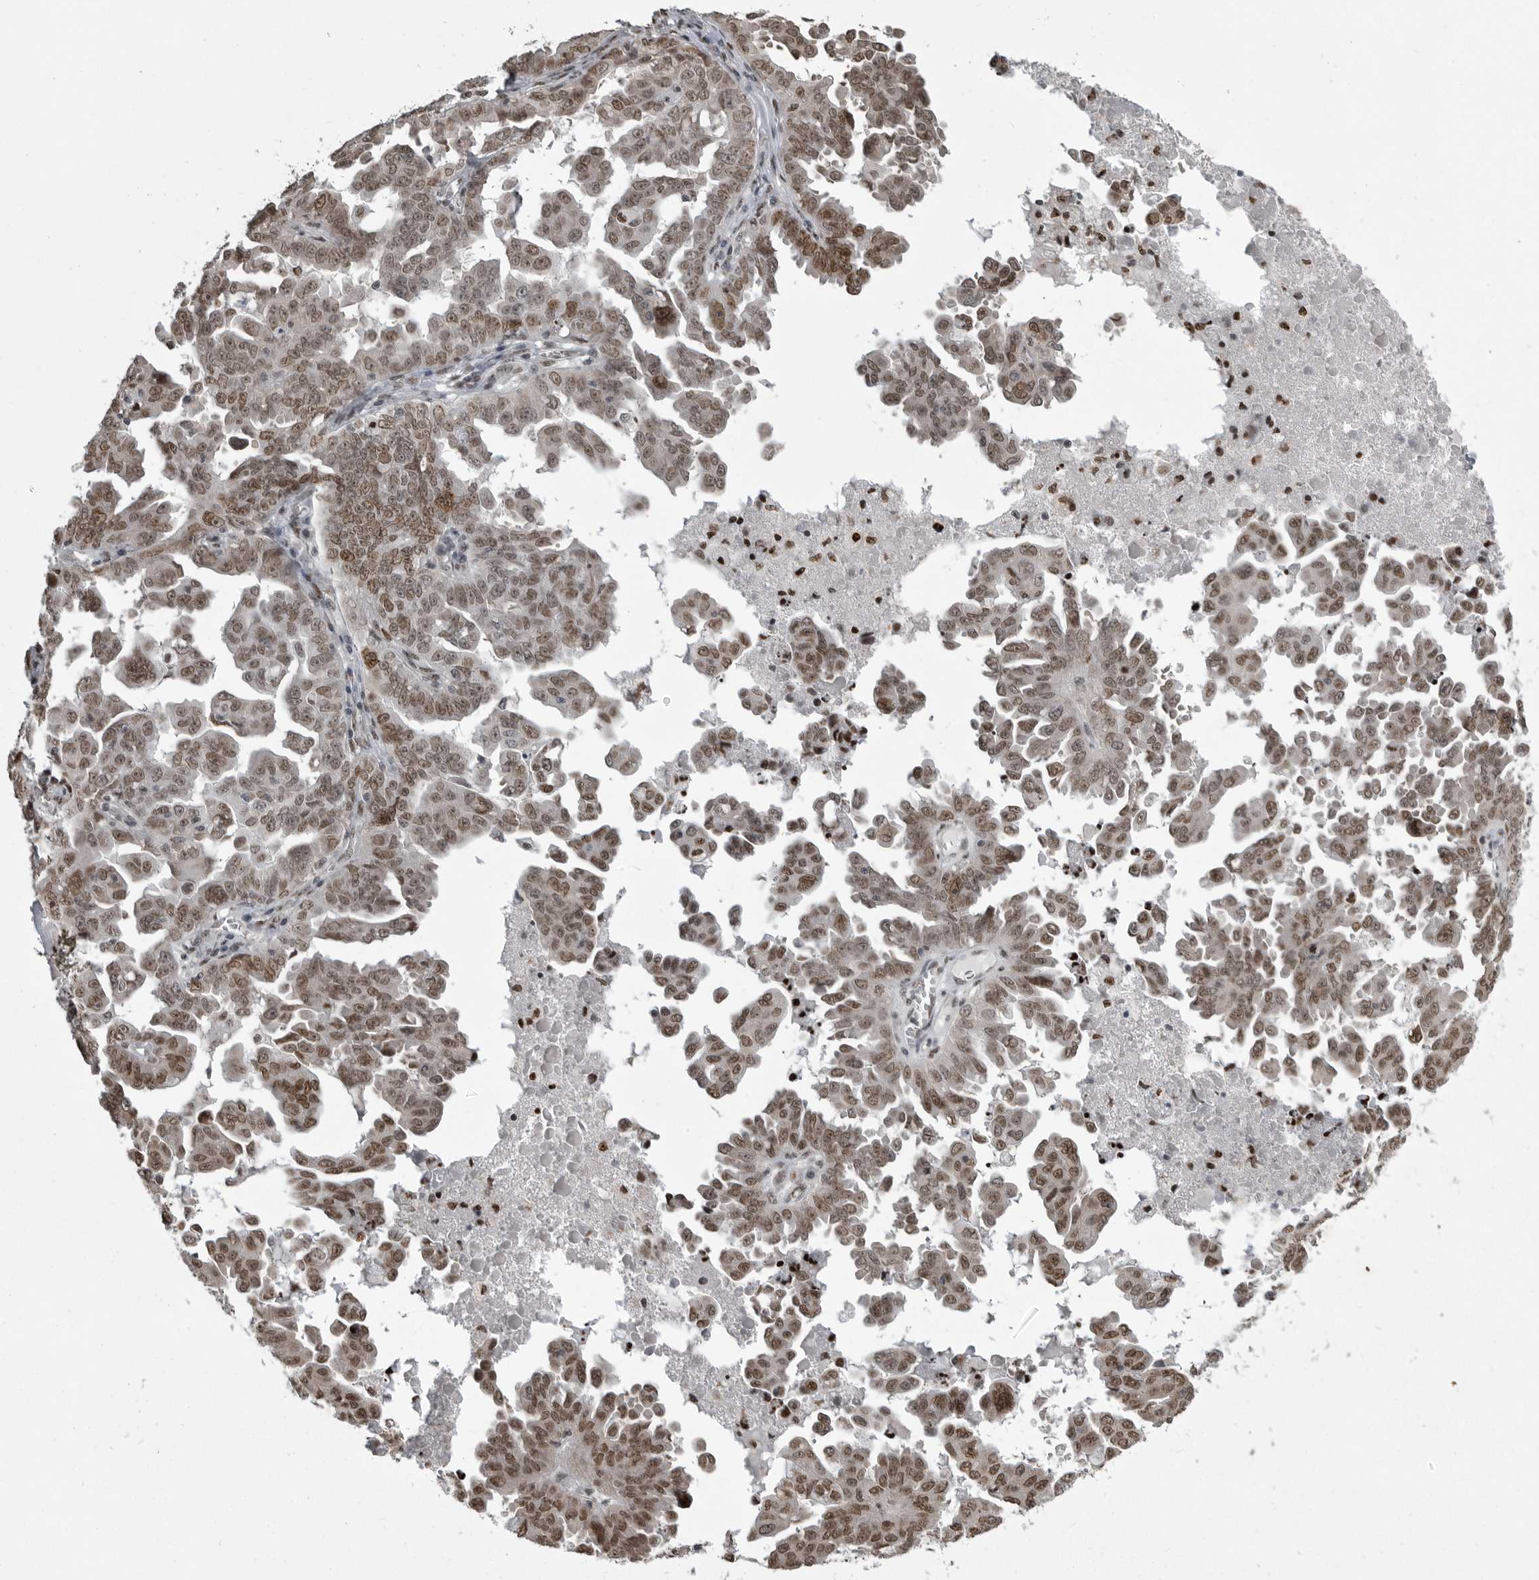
{"staining": {"intensity": "moderate", "quantity": ">75%", "location": "nuclear"}, "tissue": "ovarian cancer", "cell_type": "Tumor cells", "image_type": "cancer", "snomed": [{"axis": "morphology", "description": "Carcinoma, endometroid"}, {"axis": "topography", "description": "Ovary"}], "caption": "Moderate nuclear expression for a protein is appreciated in approximately >75% of tumor cells of ovarian cancer using IHC.", "gene": "YAF2", "patient": {"sex": "female", "age": 62}}